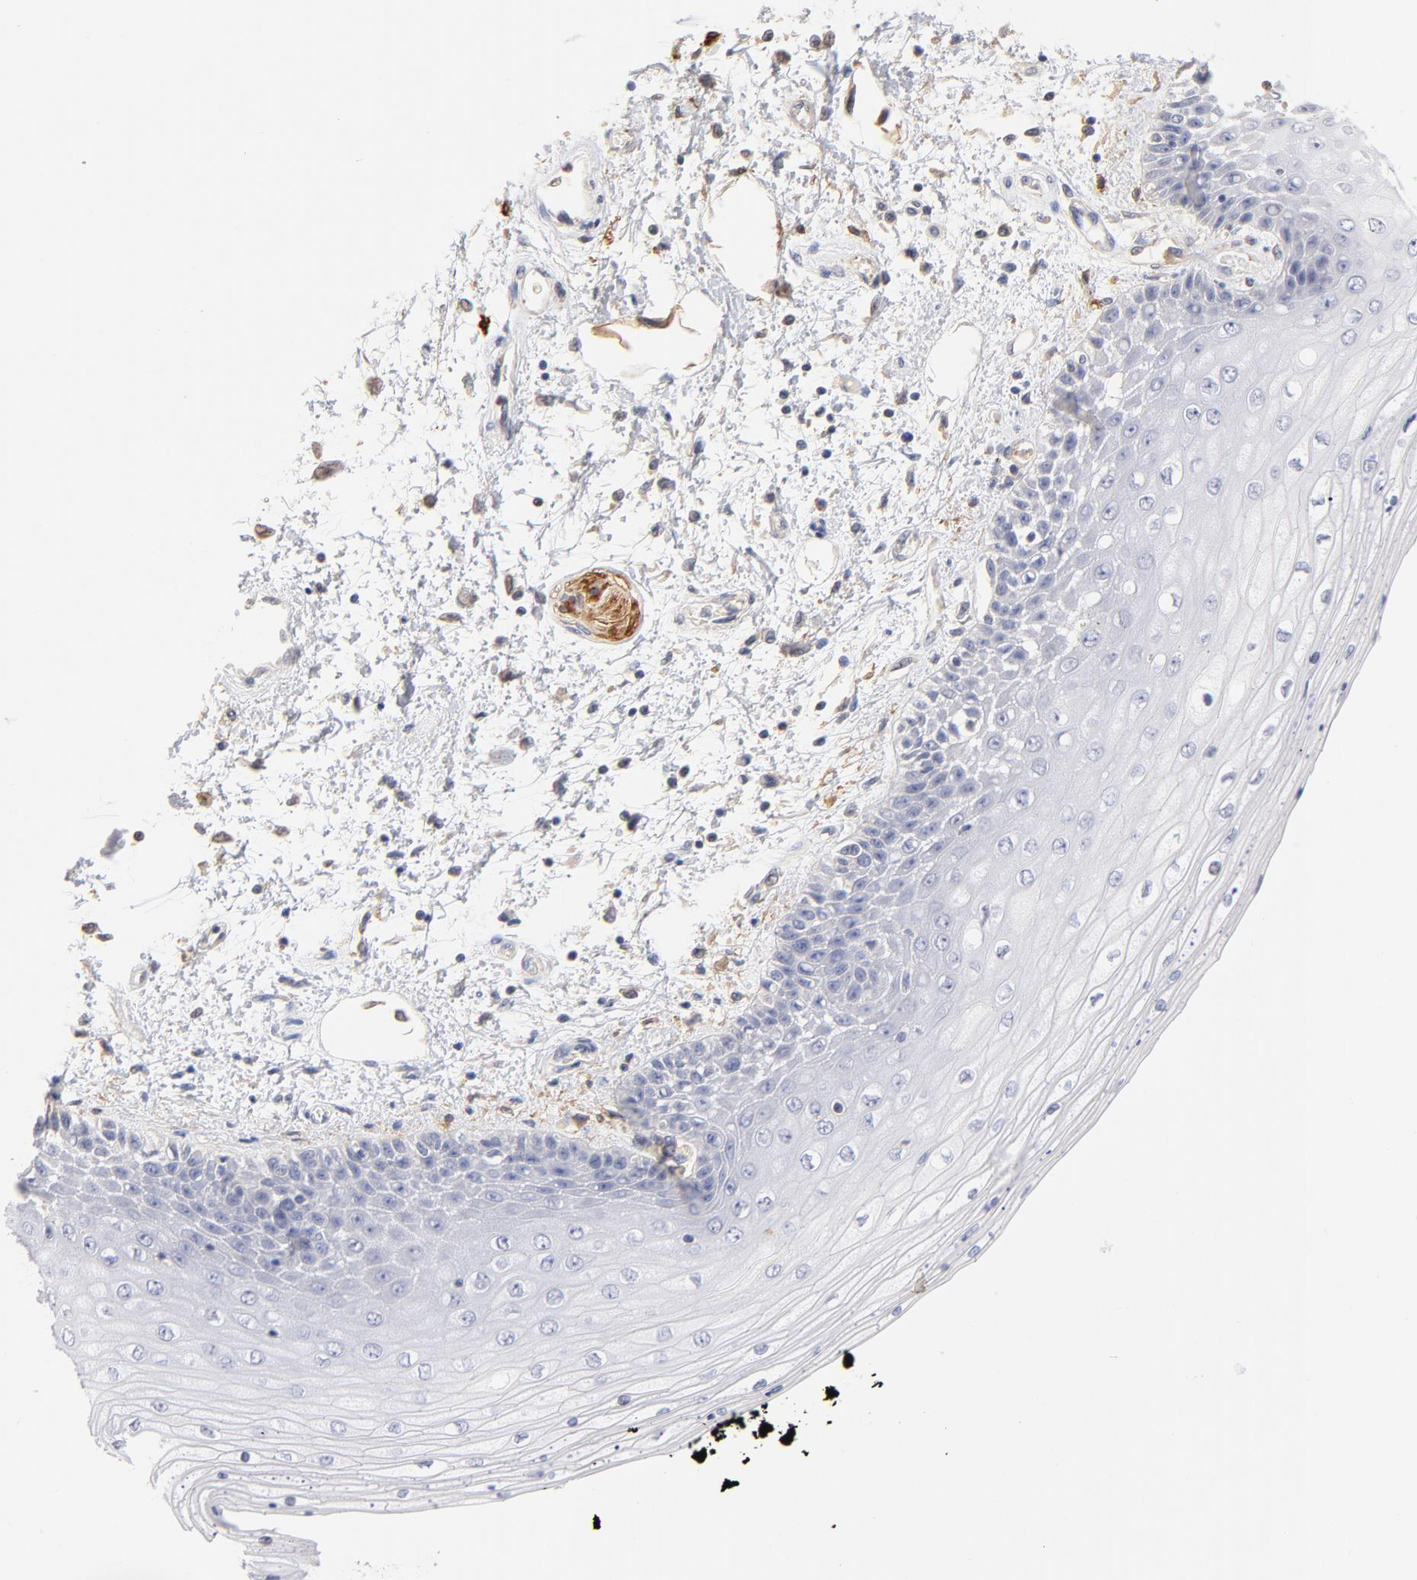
{"staining": {"intensity": "negative", "quantity": "none", "location": "none"}, "tissue": "skin", "cell_type": "Epidermal cells", "image_type": "normal", "snomed": [{"axis": "morphology", "description": "Normal tissue, NOS"}, {"axis": "topography", "description": "Anal"}], "caption": "DAB immunohistochemical staining of normal human skin shows no significant expression in epidermal cells. (Brightfield microscopy of DAB (3,3'-diaminobenzidine) immunohistochemistry at high magnification).", "gene": "ITGA8", "patient": {"sex": "female", "age": 46}}